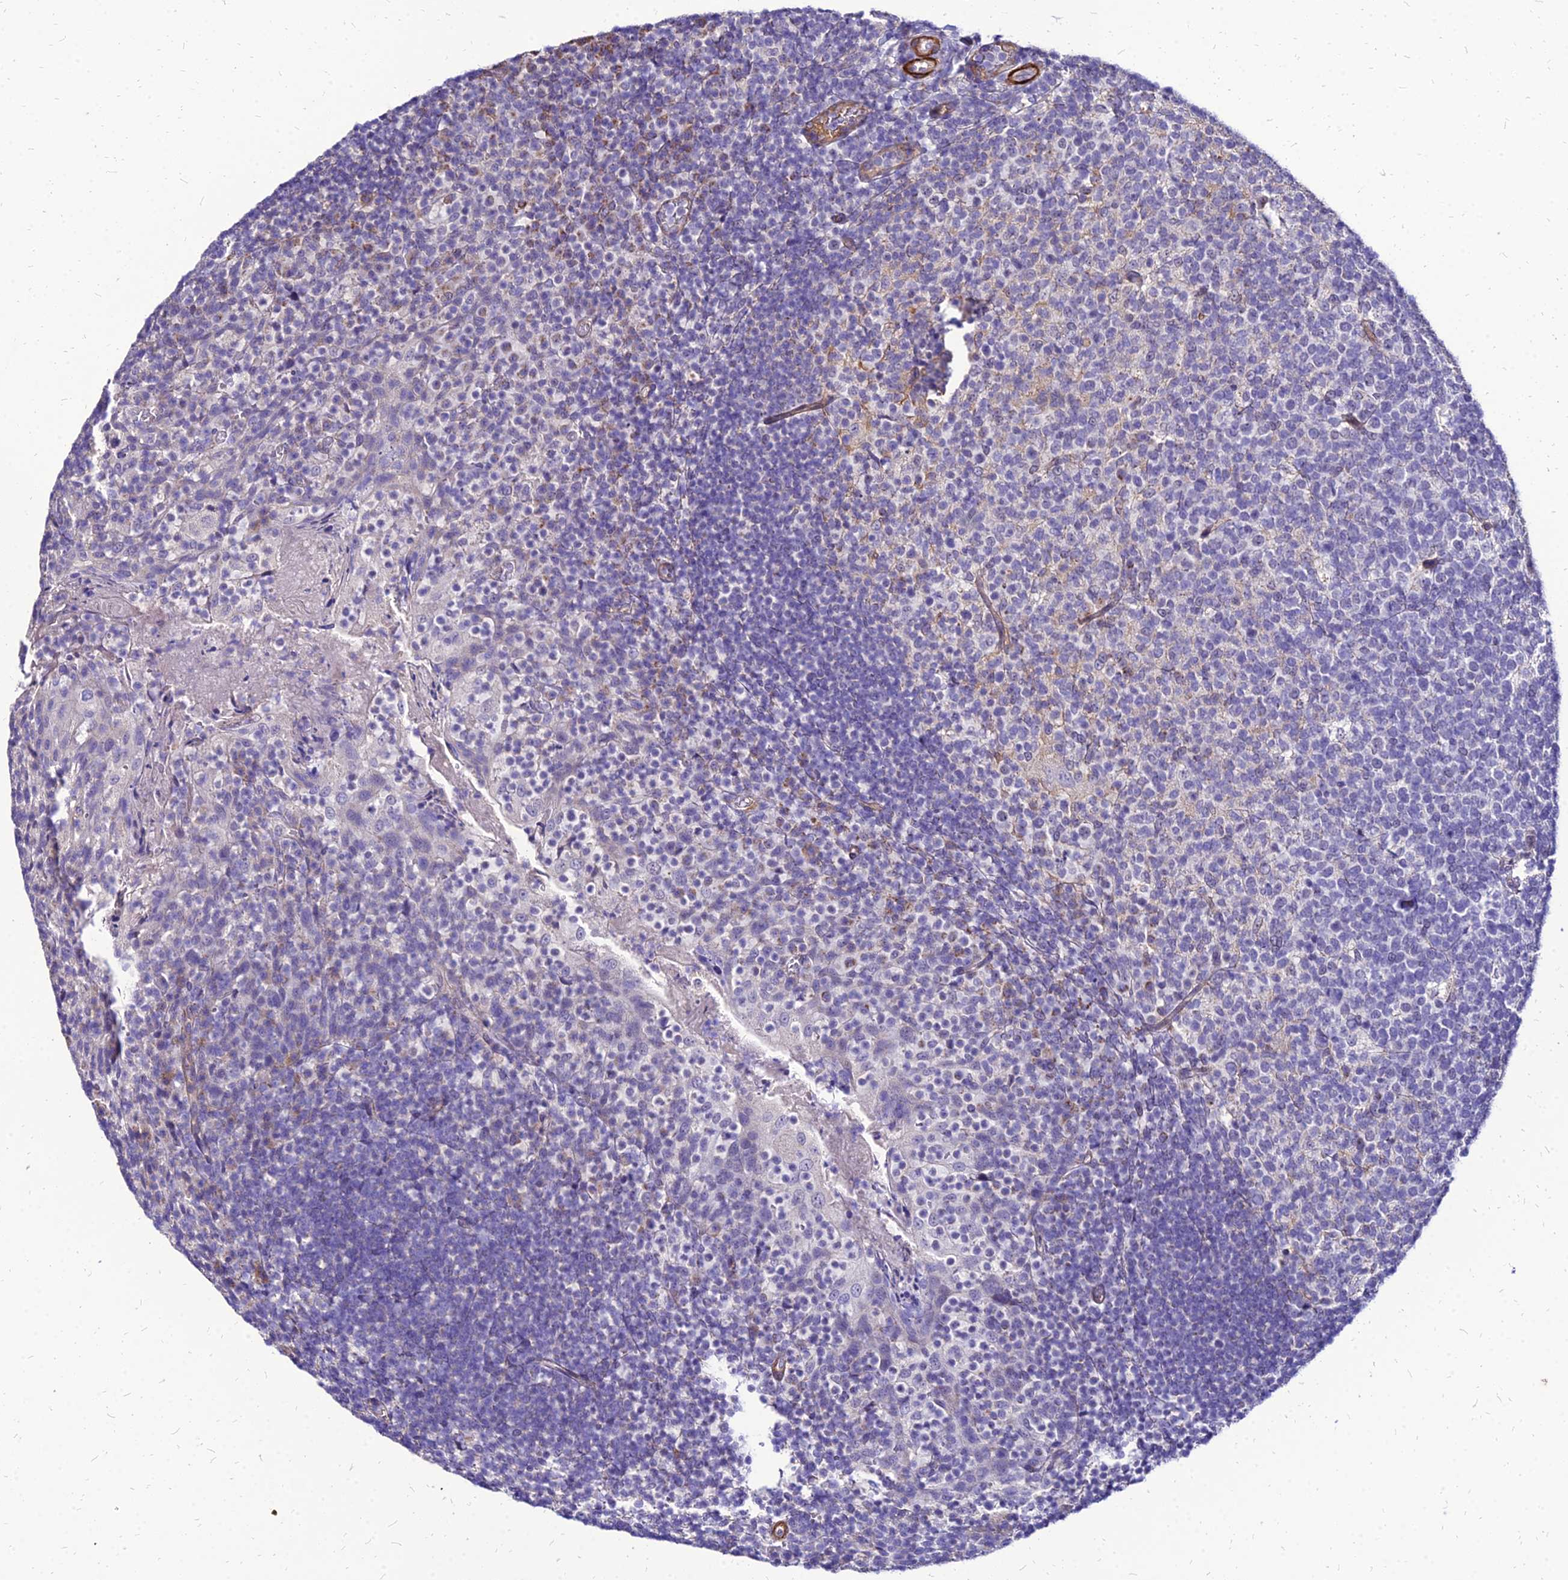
{"staining": {"intensity": "negative", "quantity": "none", "location": "none"}, "tissue": "tonsil", "cell_type": "Germinal center cells", "image_type": "normal", "snomed": [{"axis": "morphology", "description": "Normal tissue, NOS"}, {"axis": "topography", "description": "Tonsil"}], "caption": "DAB immunohistochemical staining of unremarkable tonsil exhibits no significant staining in germinal center cells.", "gene": "YEATS2", "patient": {"sex": "female", "age": 10}}